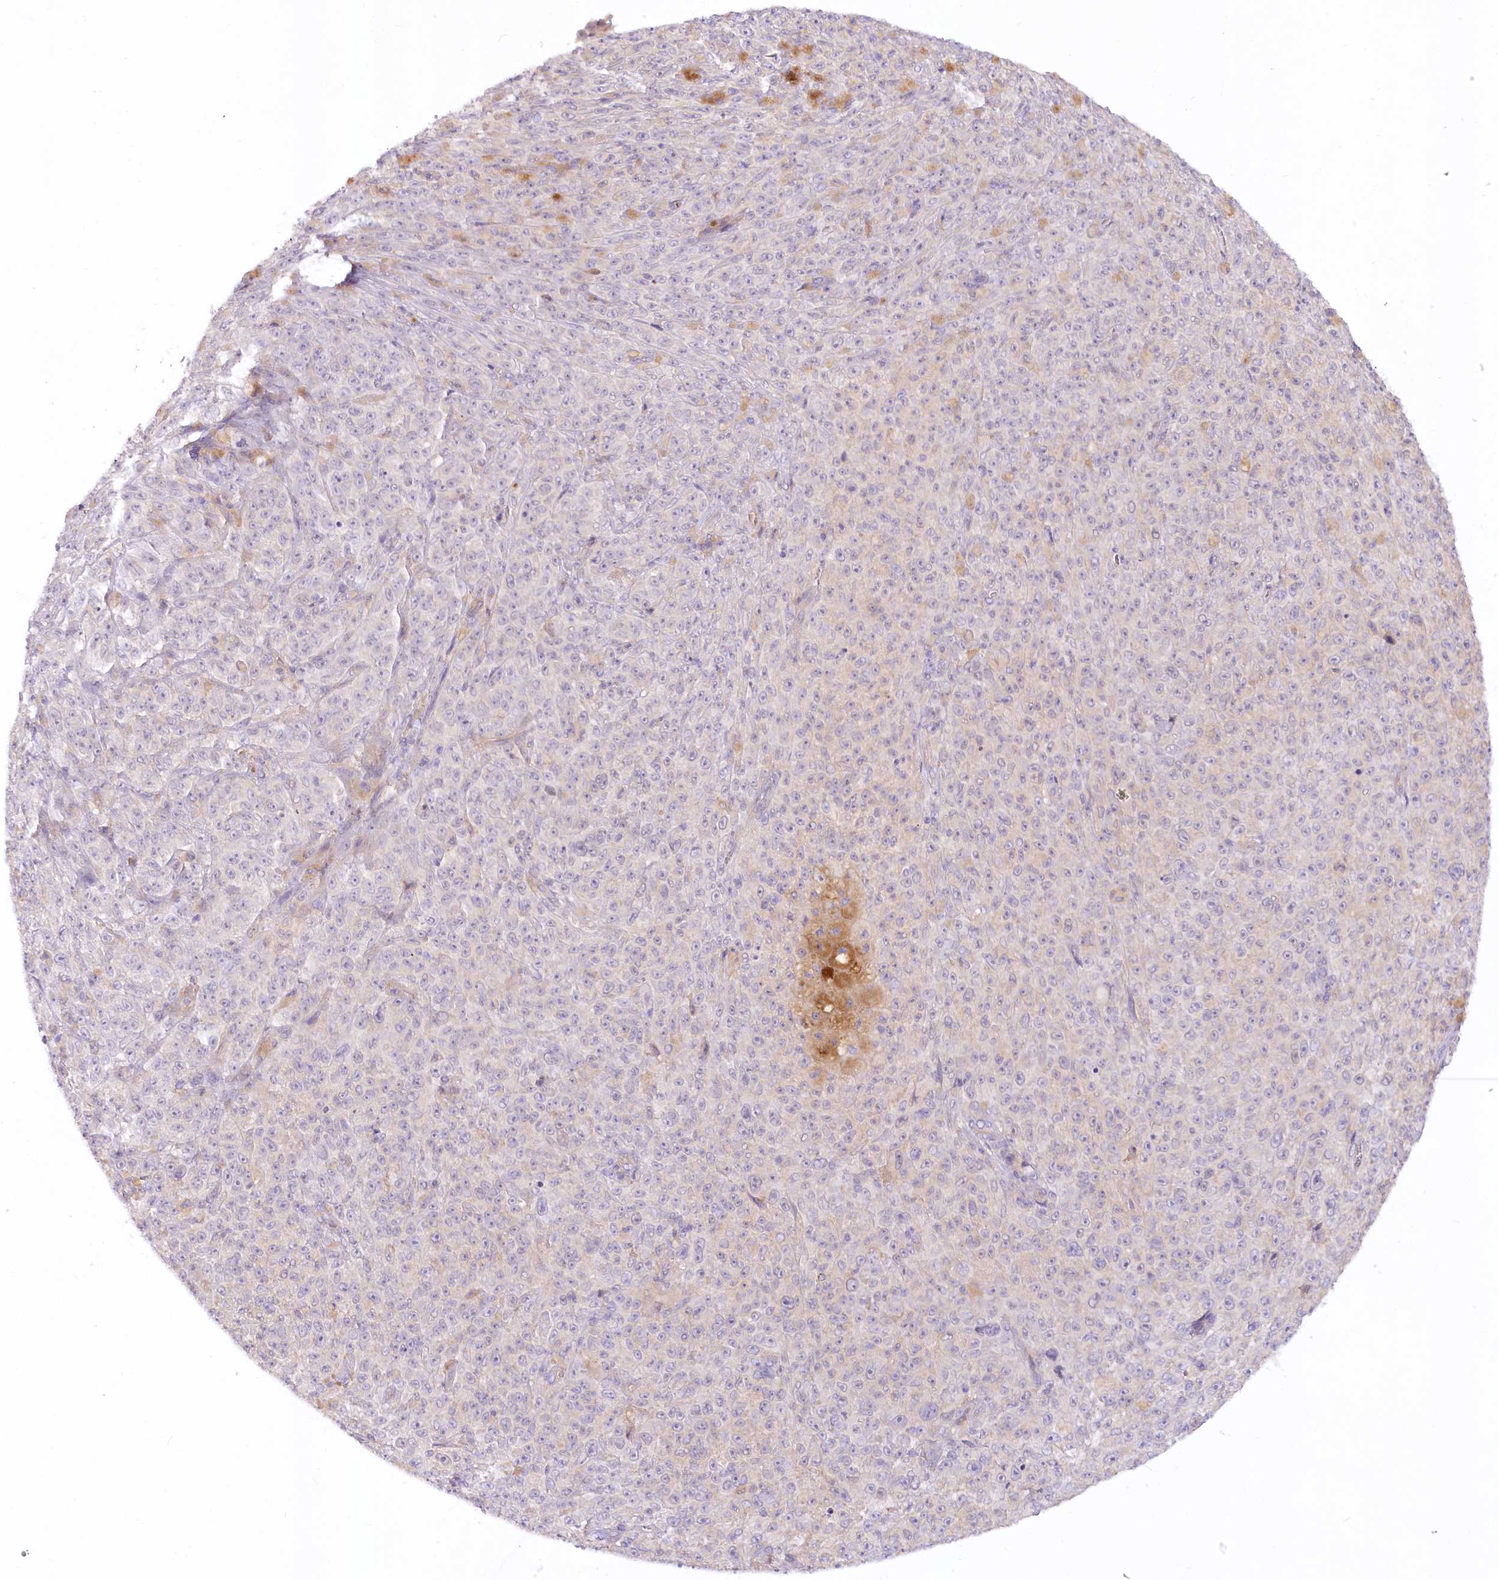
{"staining": {"intensity": "negative", "quantity": "none", "location": "none"}, "tissue": "melanoma", "cell_type": "Tumor cells", "image_type": "cancer", "snomed": [{"axis": "morphology", "description": "Malignant melanoma, NOS"}, {"axis": "topography", "description": "Skin"}], "caption": "Protein analysis of melanoma displays no significant staining in tumor cells.", "gene": "EFHC2", "patient": {"sex": "female", "age": 82}}